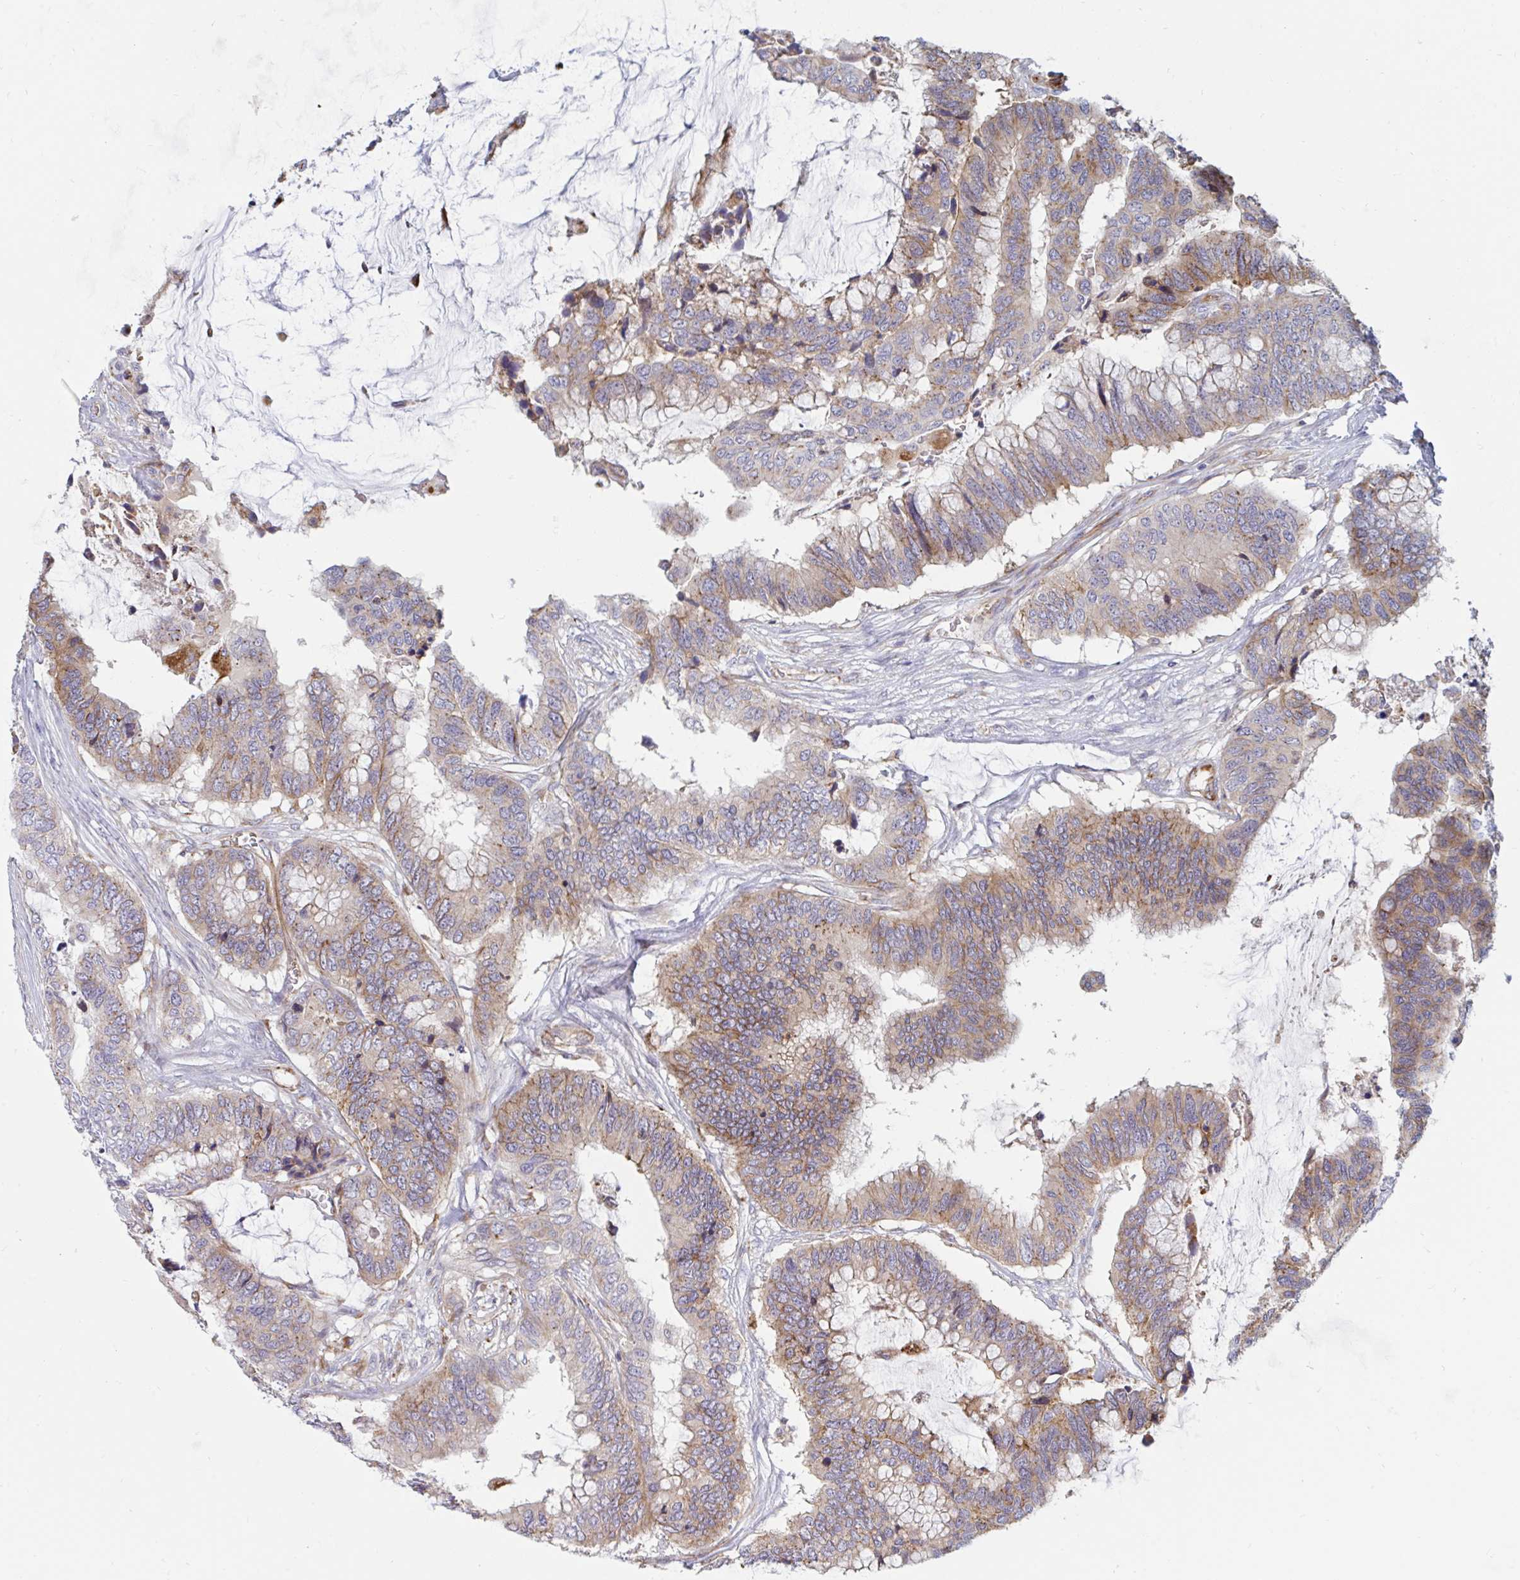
{"staining": {"intensity": "moderate", "quantity": "25%-75%", "location": "cytoplasmic/membranous"}, "tissue": "colorectal cancer", "cell_type": "Tumor cells", "image_type": "cancer", "snomed": [{"axis": "morphology", "description": "Adenocarcinoma, NOS"}, {"axis": "topography", "description": "Rectum"}], "caption": "Immunohistochemical staining of colorectal adenocarcinoma reveals medium levels of moderate cytoplasmic/membranous staining in approximately 25%-75% of tumor cells.", "gene": "SLC9A6", "patient": {"sex": "female", "age": 59}}